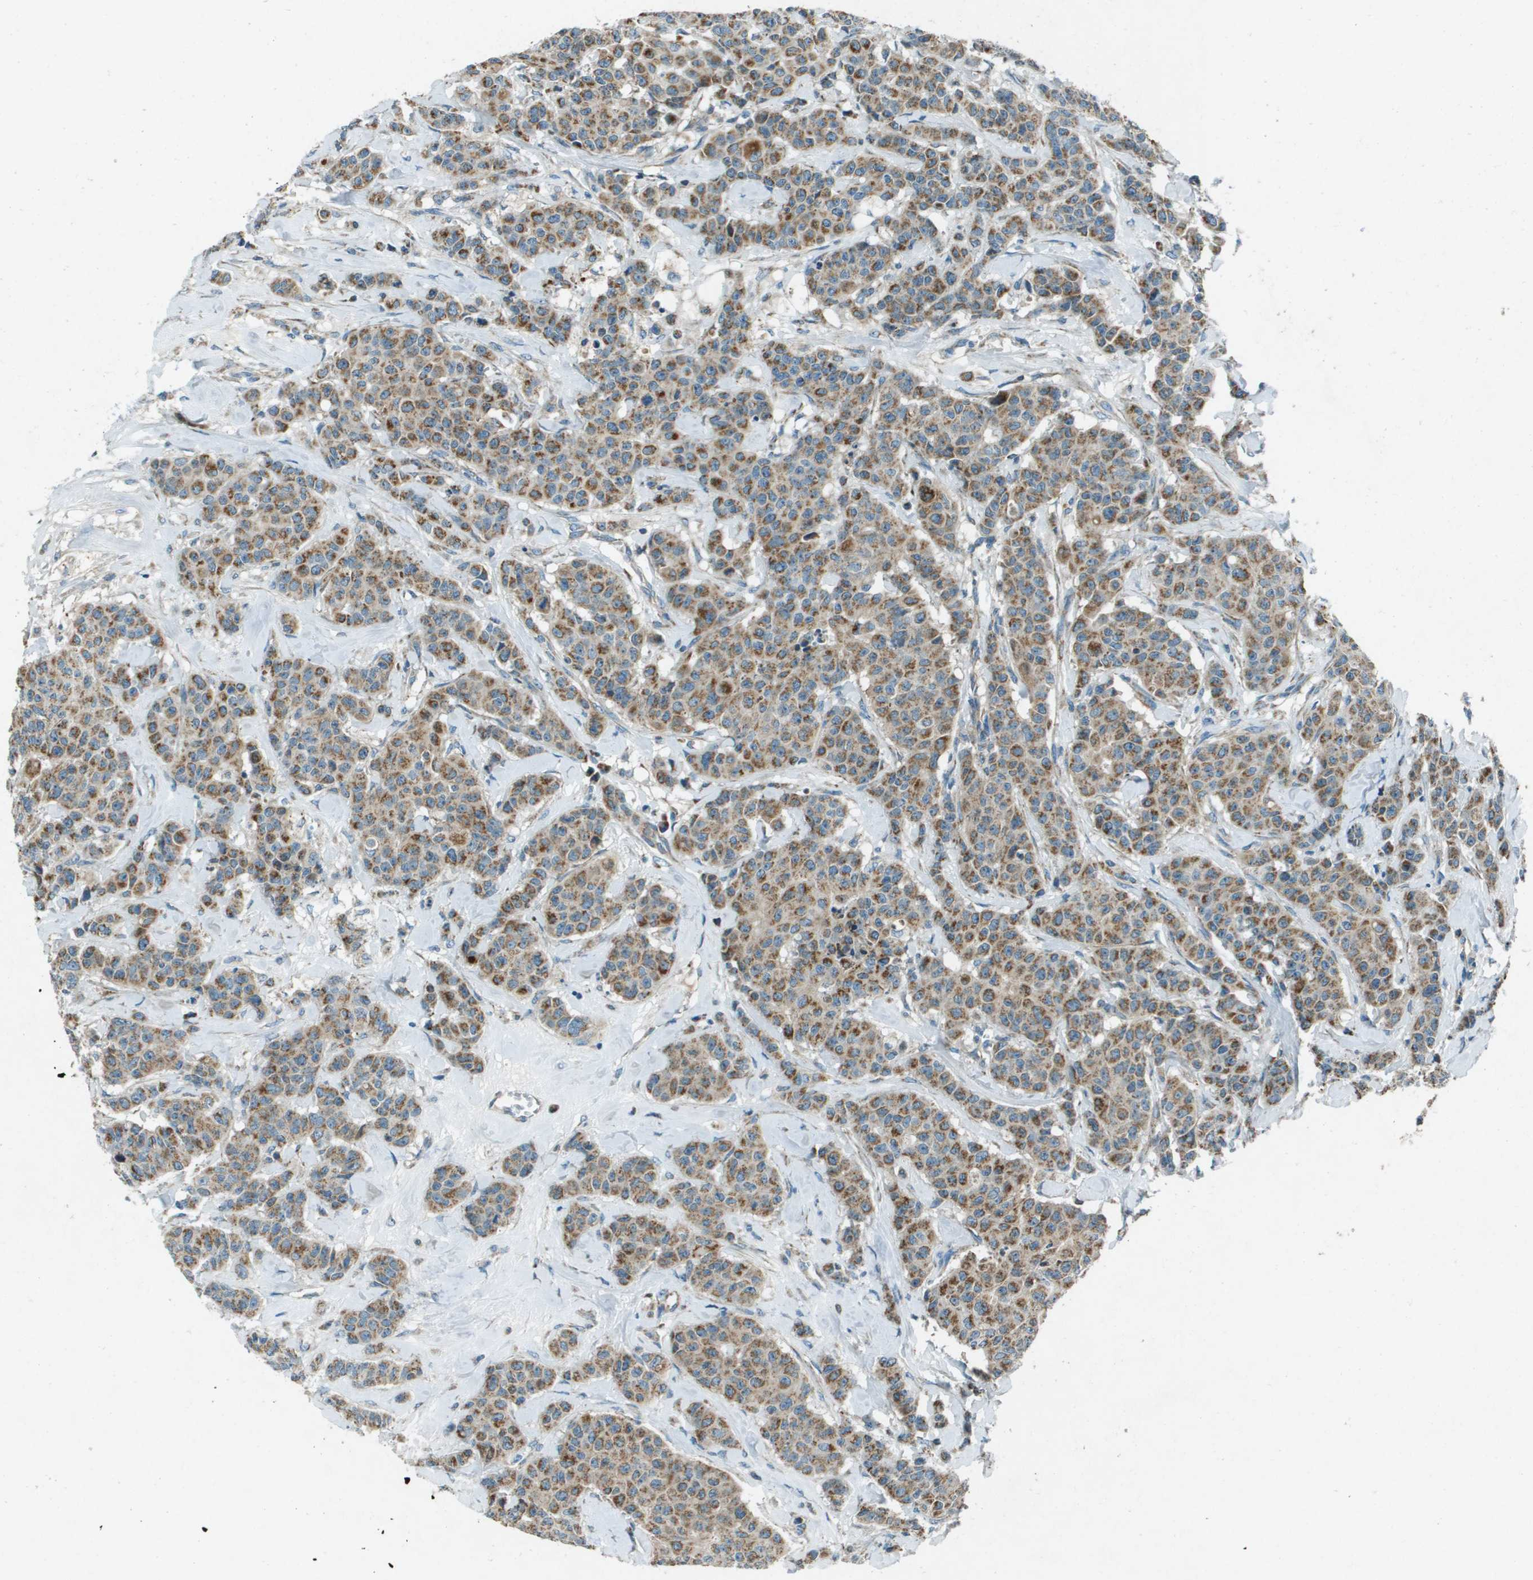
{"staining": {"intensity": "moderate", "quantity": ">75%", "location": "cytoplasmic/membranous"}, "tissue": "breast cancer", "cell_type": "Tumor cells", "image_type": "cancer", "snomed": [{"axis": "morphology", "description": "Normal tissue, NOS"}, {"axis": "morphology", "description": "Duct carcinoma"}, {"axis": "topography", "description": "Breast"}], "caption": "Protein staining of breast infiltrating ductal carcinoma tissue exhibits moderate cytoplasmic/membranous staining in about >75% of tumor cells. The staining was performed using DAB, with brown indicating positive protein expression. Nuclei are stained blue with hematoxylin.", "gene": "MIGA1", "patient": {"sex": "female", "age": 40}}